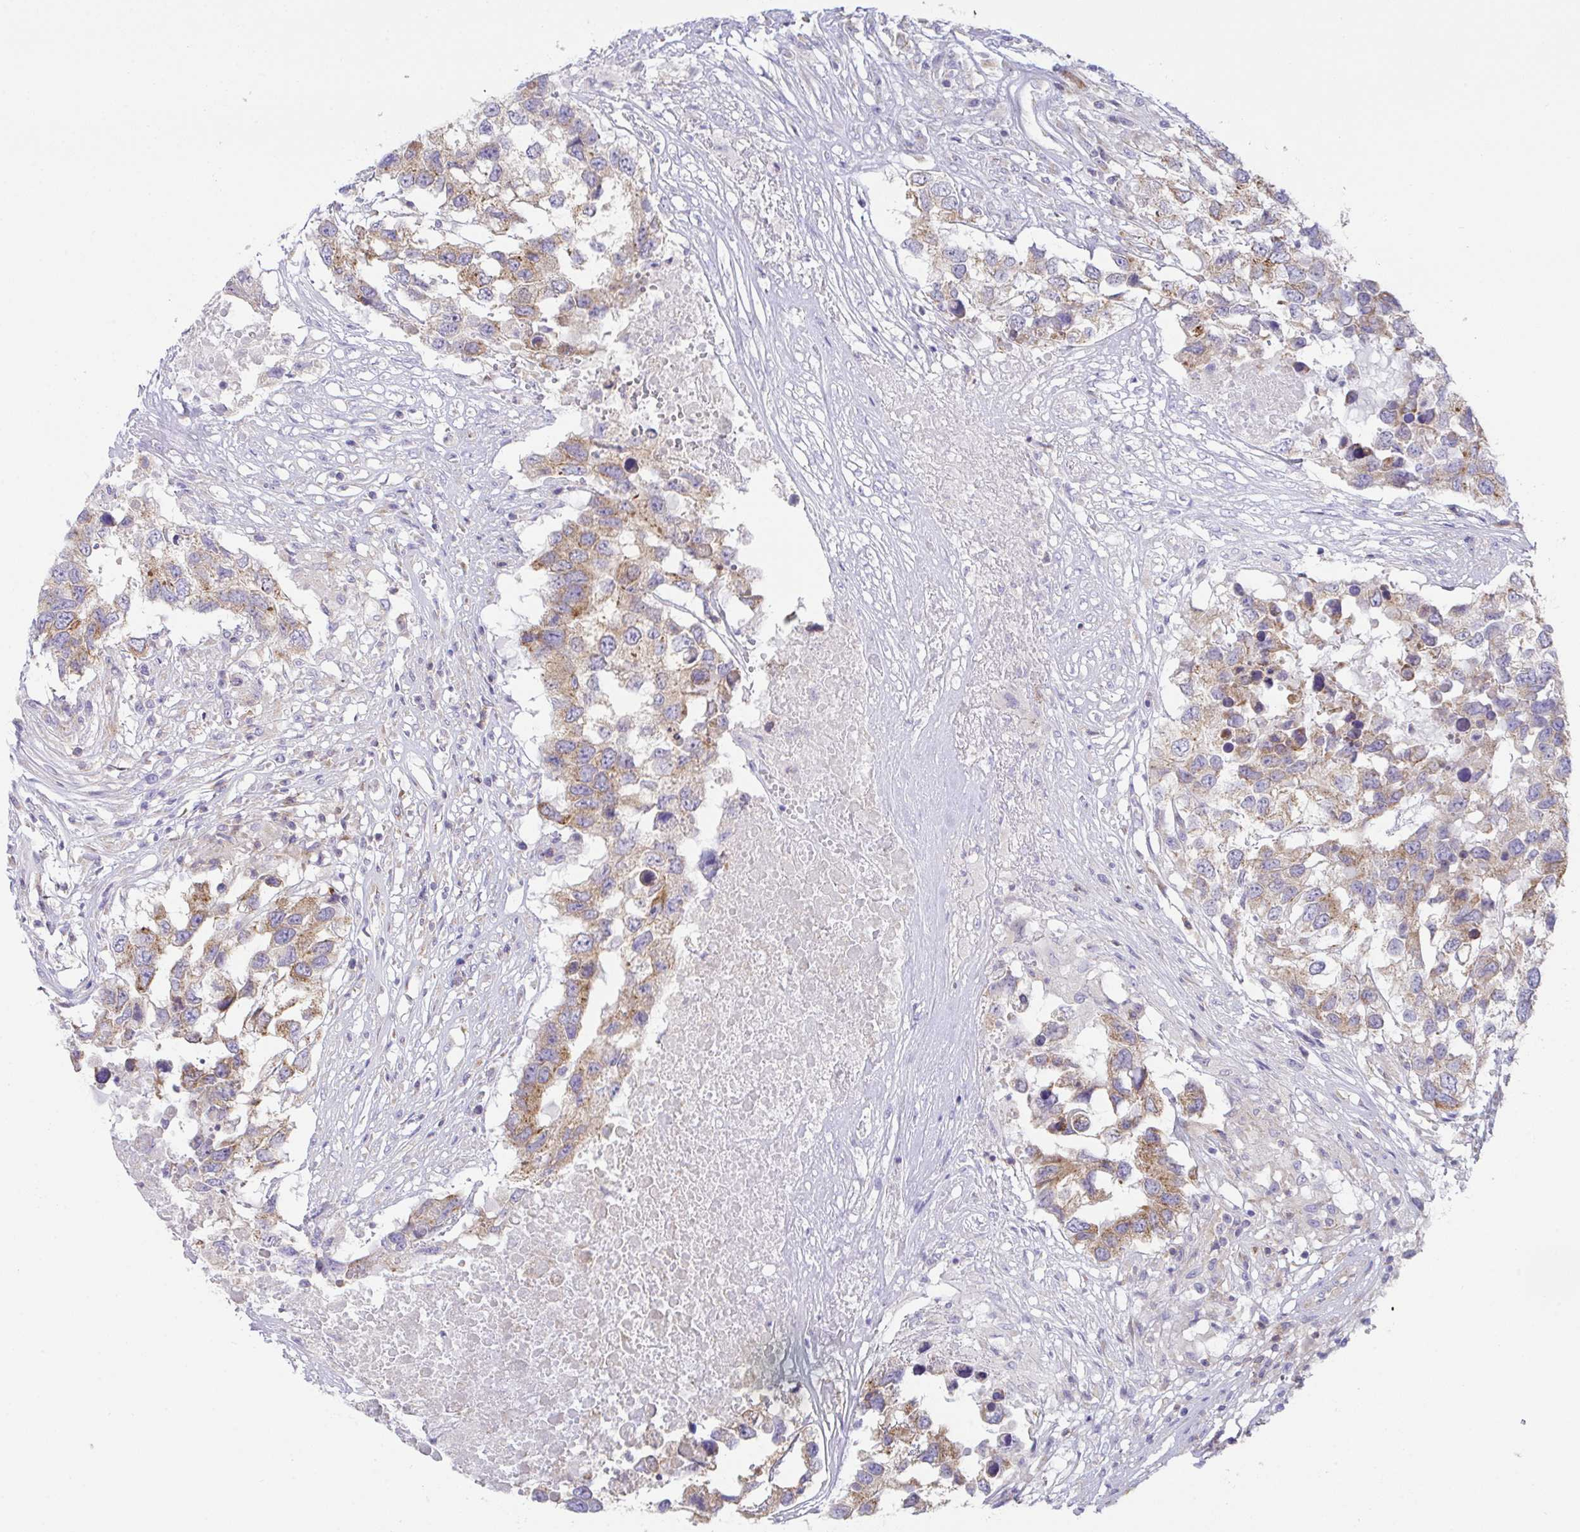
{"staining": {"intensity": "moderate", "quantity": ">75%", "location": "cytoplasmic/membranous"}, "tissue": "testis cancer", "cell_type": "Tumor cells", "image_type": "cancer", "snomed": [{"axis": "morphology", "description": "Carcinoma, Embryonal, NOS"}, {"axis": "topography", "description": "Testis"}], "caption": "High-power microscopy captured an immunohistochemistry photomicrograph of testis cancer (embryonal carcinoma), revealing moderate cytoplasmic/membranous expression in about >75% of tumor cells. The staining was performed using DAB (3,3'-diaminobenzidine) to visualize the protein expression in brown, while the nuclei were stained in blue with hematoxylin (Magnification: 20x).", "gene": "MIA3", "patient": {"sex": "male", "age": 83}}